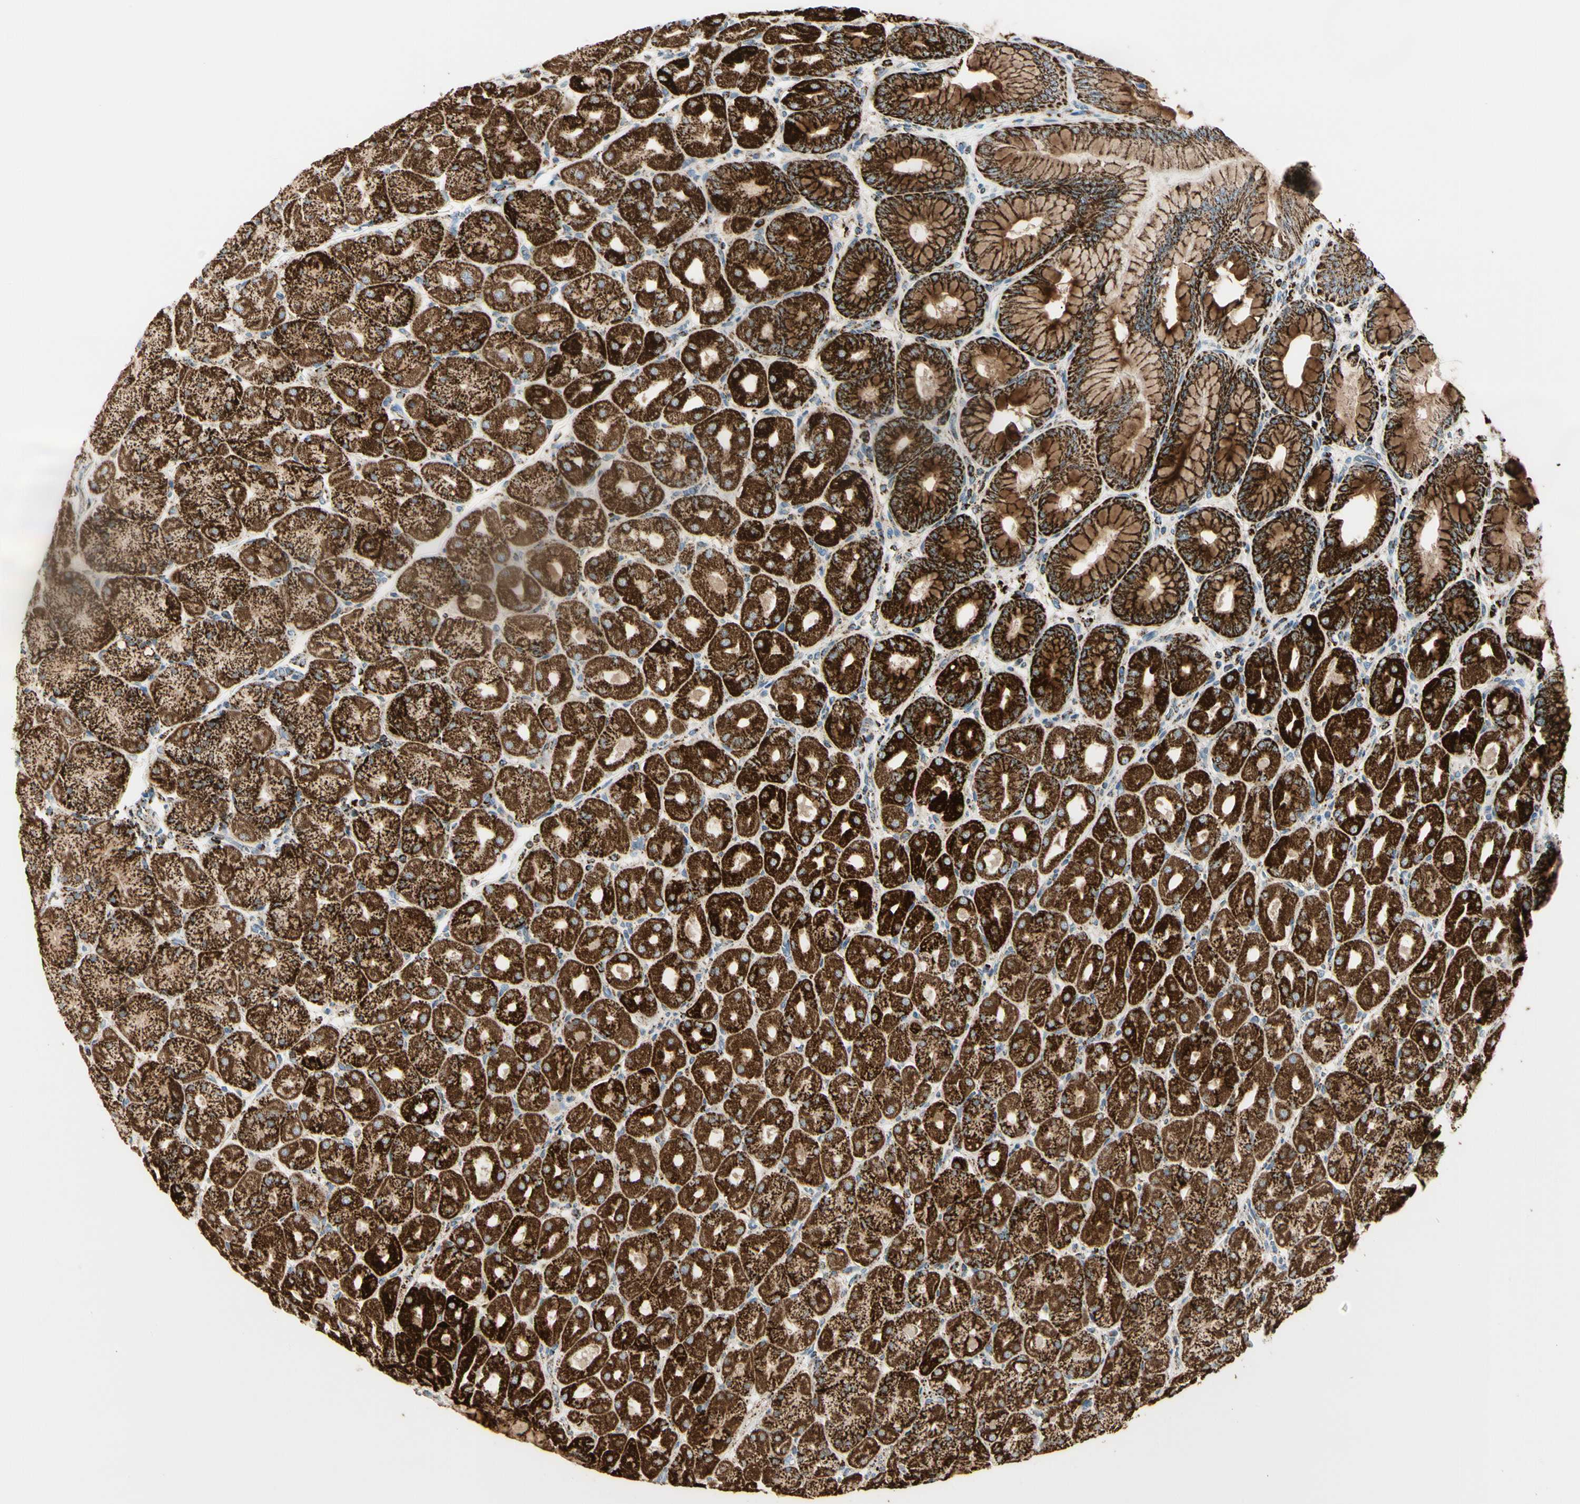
{"staining": {"intensity": "strong", "quantity": ">75%", "location": "cytoplasmic/membranous"}, "tissue": "stomach", "cell_type": "Glandular cells", "image_type": "normal", "snomed": [{"axis": "morphology", "description": "Normal tissue, NOS"}, {"axis": "topography", "description": "Stomach, upper"}], "caption": "Protein analysis of benign stomach exhibits strong cytoplasmic/membranous positivity in about >75% of glandular cells.", "gene": "ME2", "patient": {"sex": "female", "age": 56}}